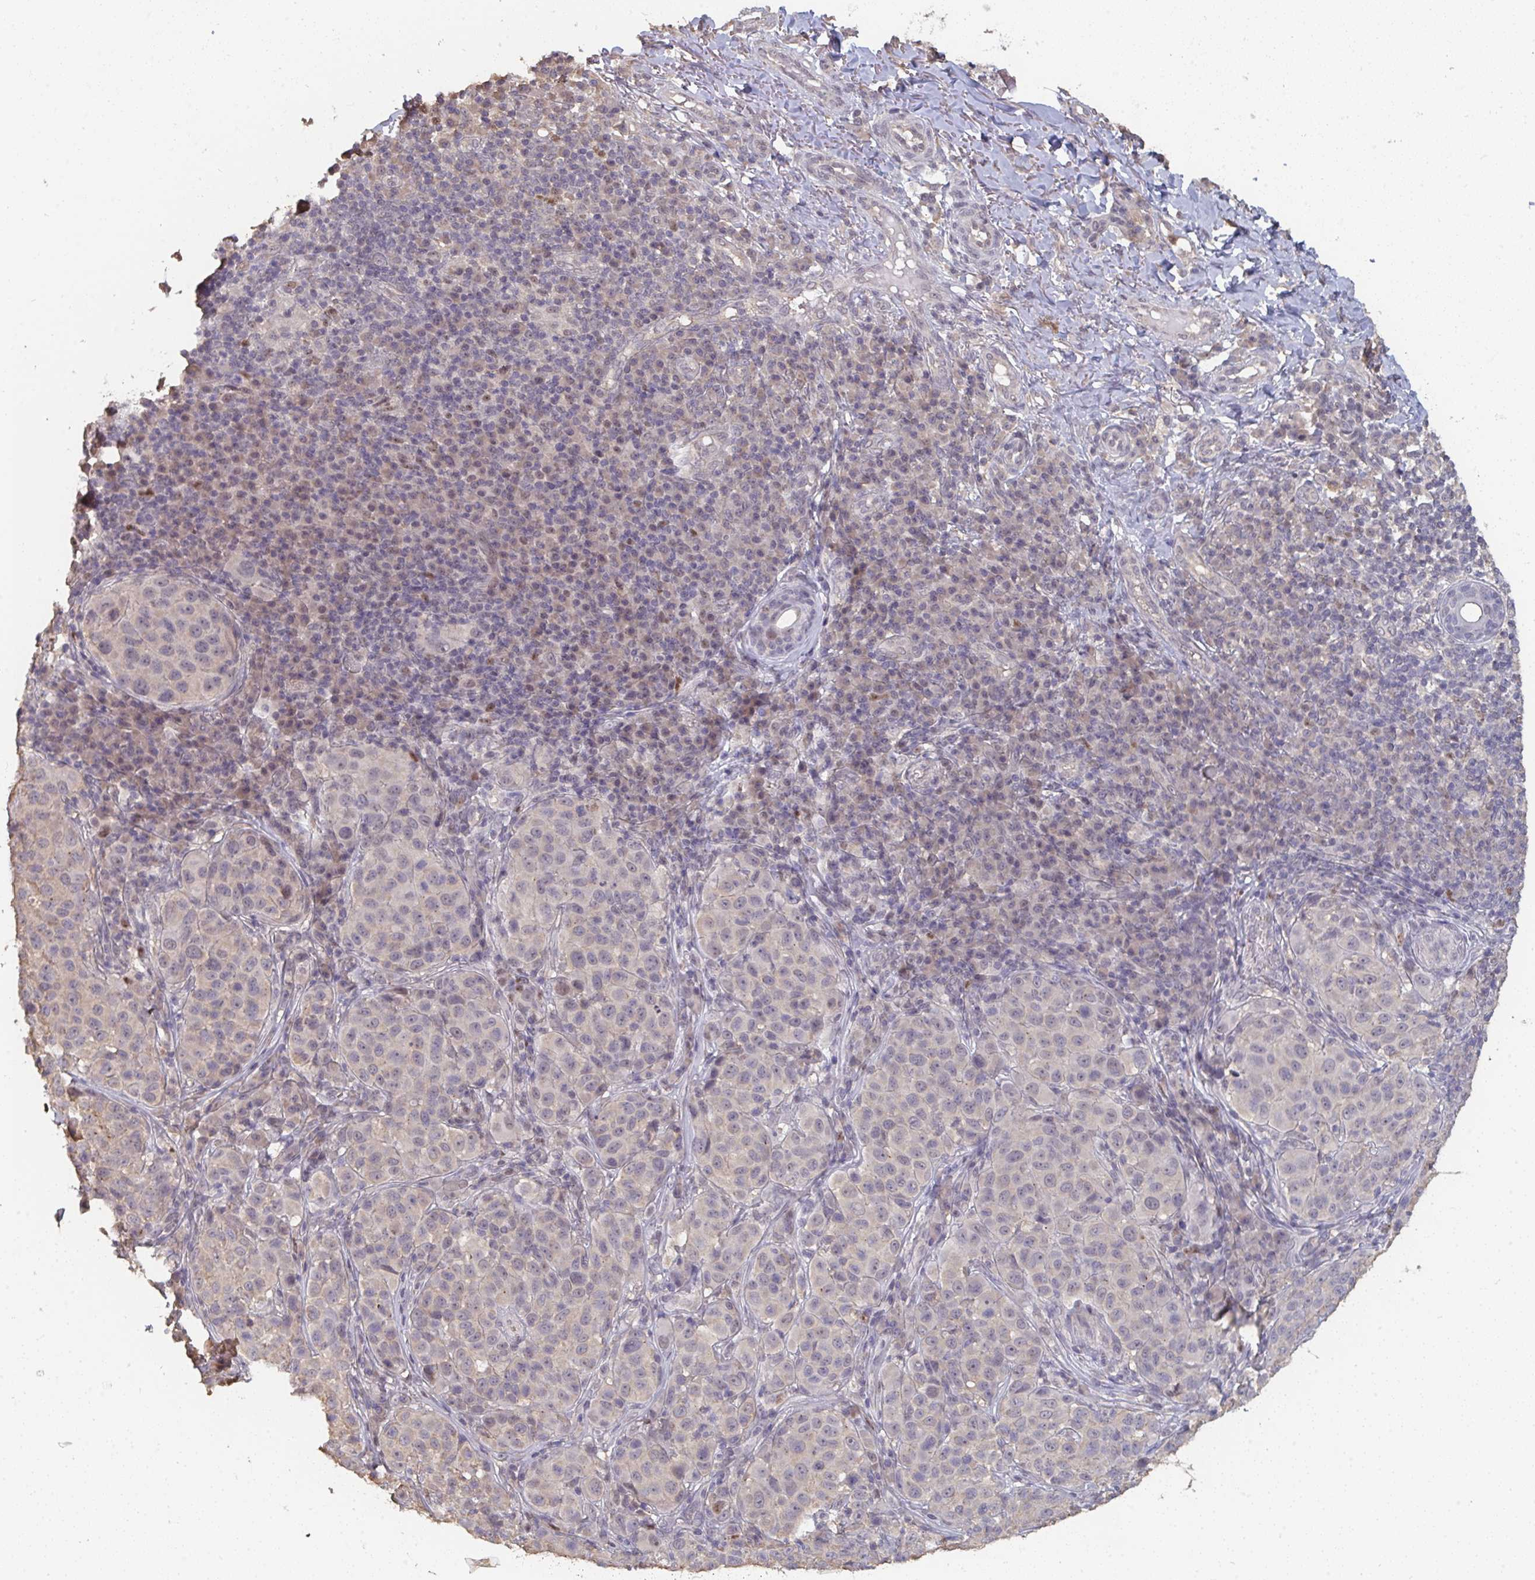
{"staining": {"intensity": "weak", "quantity": "<25%", "location": "cytoplasmic/membranous"}, "tissue": "melanoma", "cell_type": "Tumor cells", "image_type": "cancer", "snomed": [{"axis": "morphology", "description": "Malignant melanoma, NOS"}, {"axis": "topography", "description": "Skin"}], "caption": "Immunohistochemical staining of malignant melanoma exhibits no significant positivity in tumor cells.", "gene": "LIX1", "patient": {"sex": "male", "age": 38}}